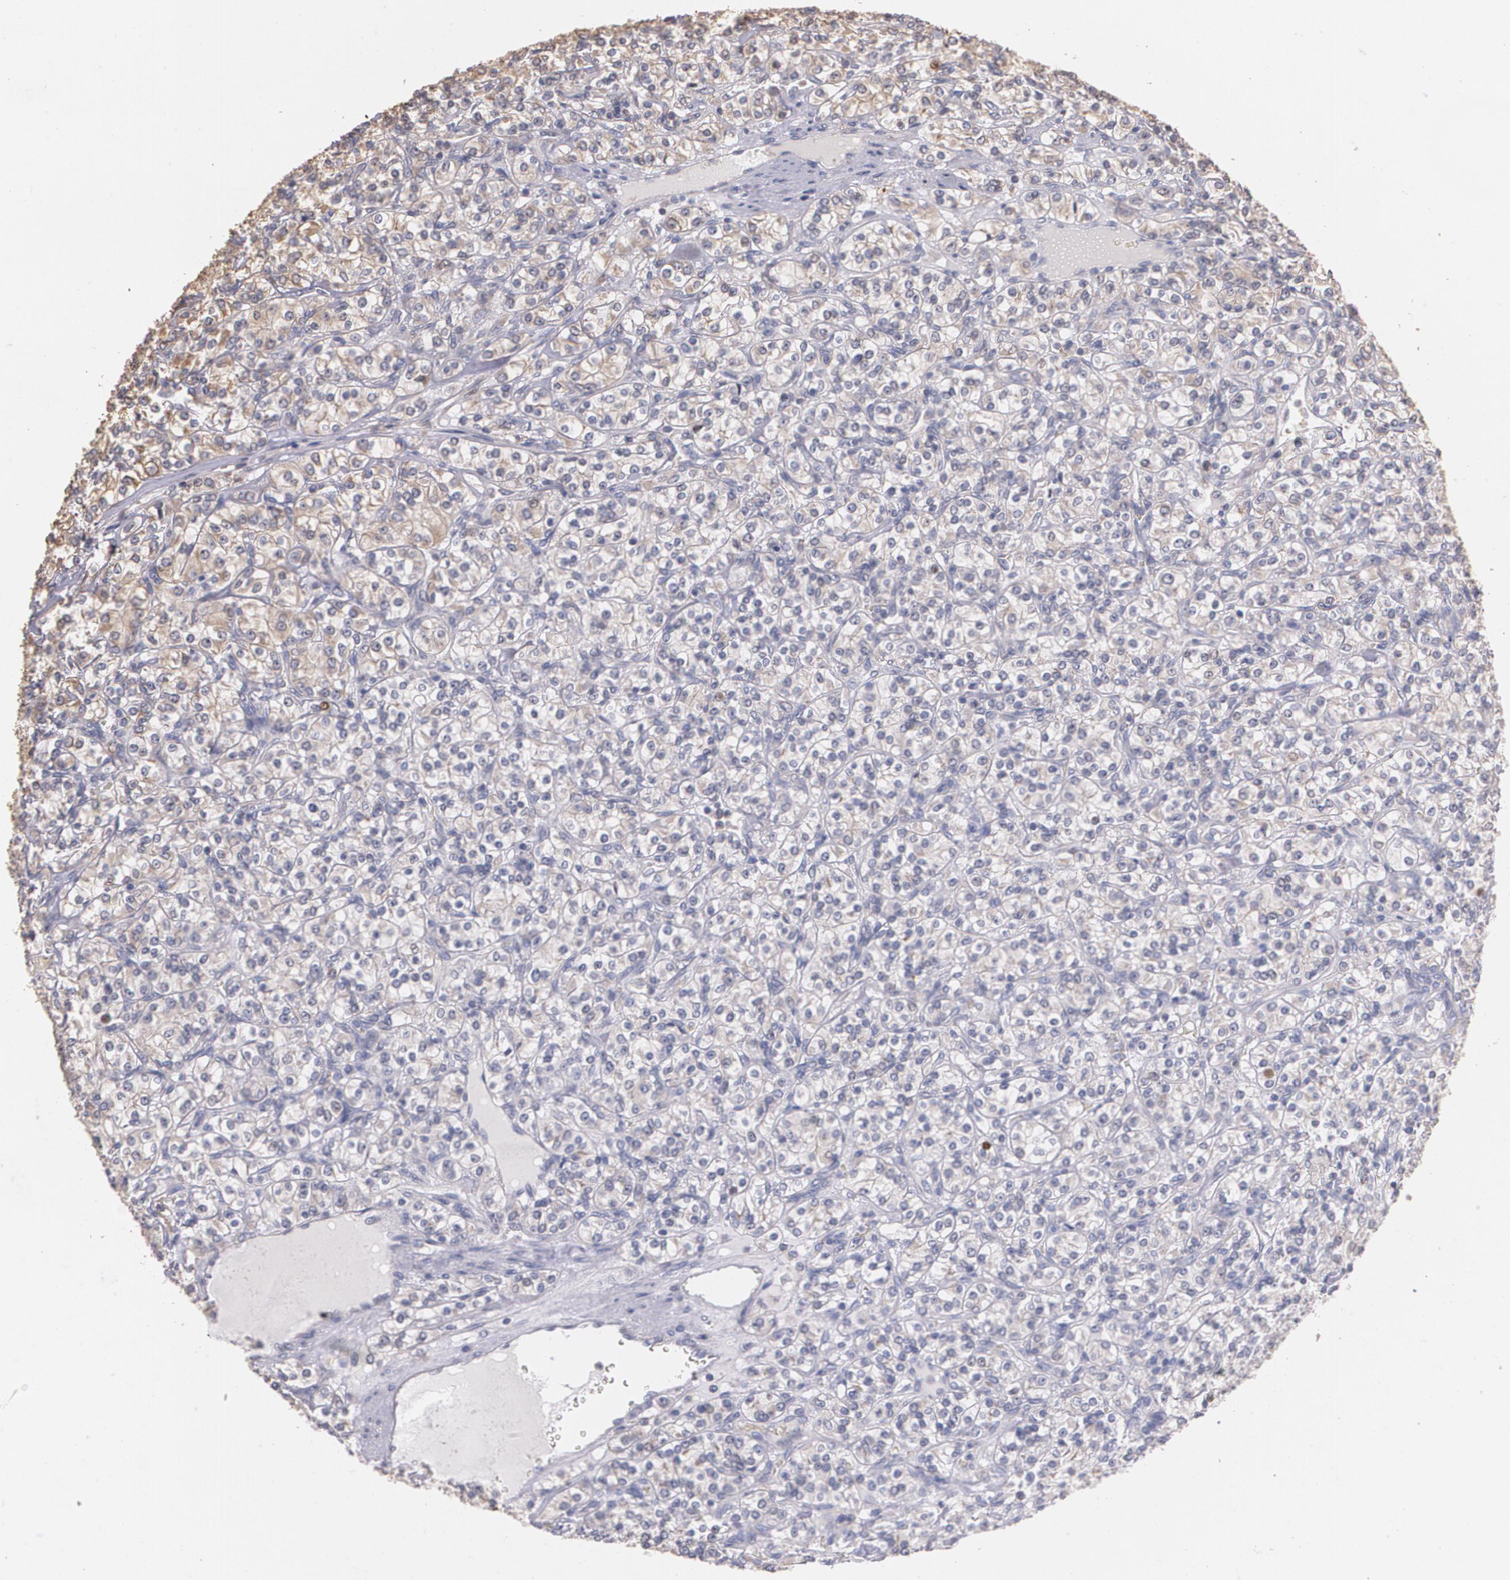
{"staining": {"intensity": "weak", "quantity": ">75%", "location": "cytoplasmic/membranous"}, "tissue": "renal cancer", "cell_type": "Tumor cells", "image_type": "cancer", "snomed": [{"axis": "morphology", "description": "Adenocarcinoma, NOS"}, {"axis": "topography", "description": "Kidney"}], "caption": "Human renal adenocarcinoma stained for a protein (brown) displays weak cytoplasmic/membranous positive expression in approximately >75% of tumor cells.", "gene": "ATF3", "patient": {"sex": "male", "age": 77}}